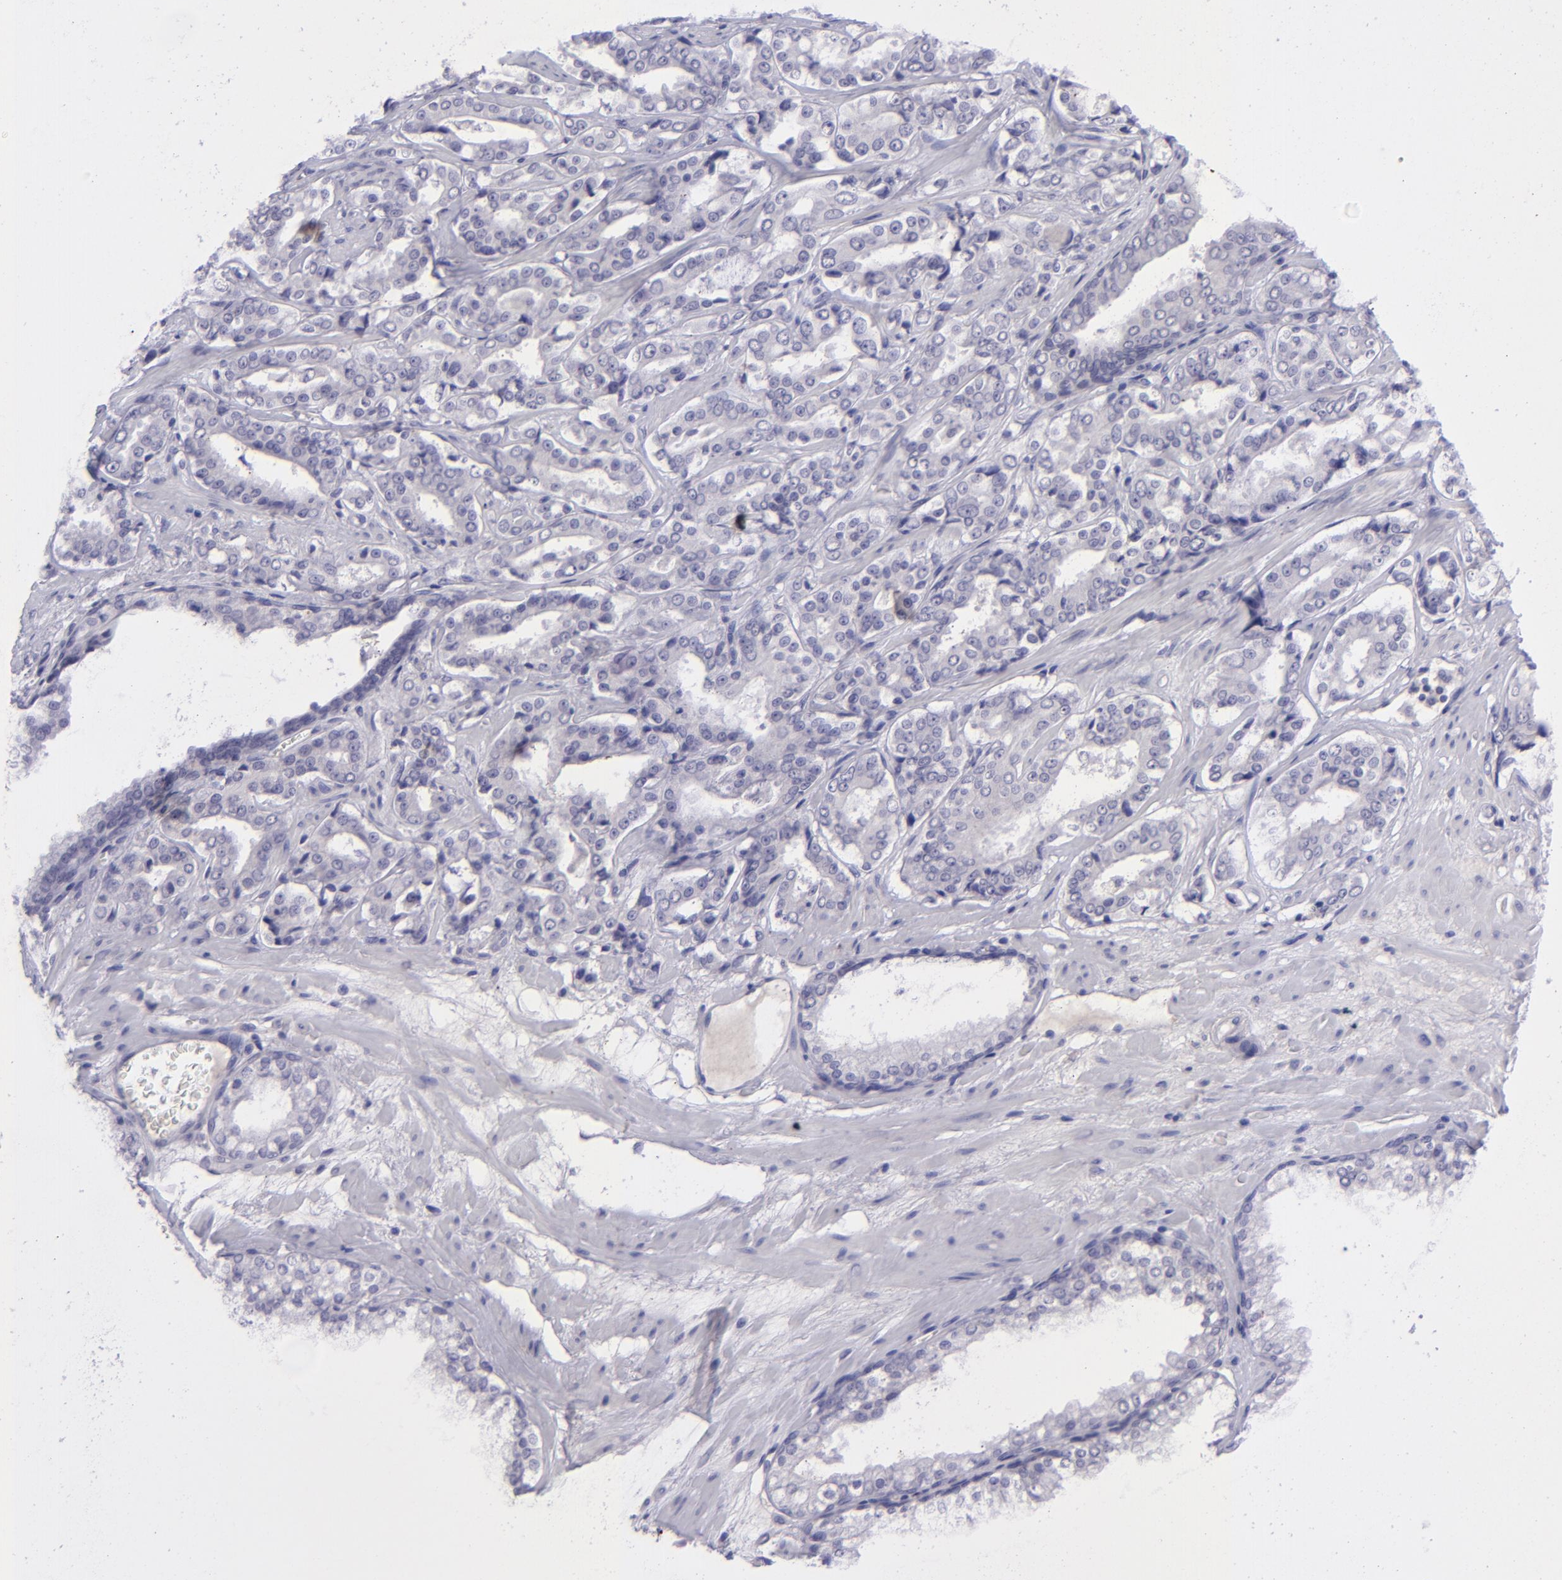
{"staining": {"intensity": "negative", "quantity": "none", "location": "none"}, "tissue": "prostate cancer", "cell_type": "Tumor cells", "image_type": "cancer", "snomed": [{"axis": "morphology", "description": "Adenocarcinoma, Medium grade"}, {"axis": "topography", "description": "Prostate"}], "caption": "Immunohistochemistry (IHC) image of human prostate cancer stained for a protein (brown), which exhibits no staining in tumor cells. (DAB immunohistochemistry (IHC) visualized using brightfield microscopy, high magnification).", "gene": "POU2F2", "patient": {"sex": "male", "age": 60}}